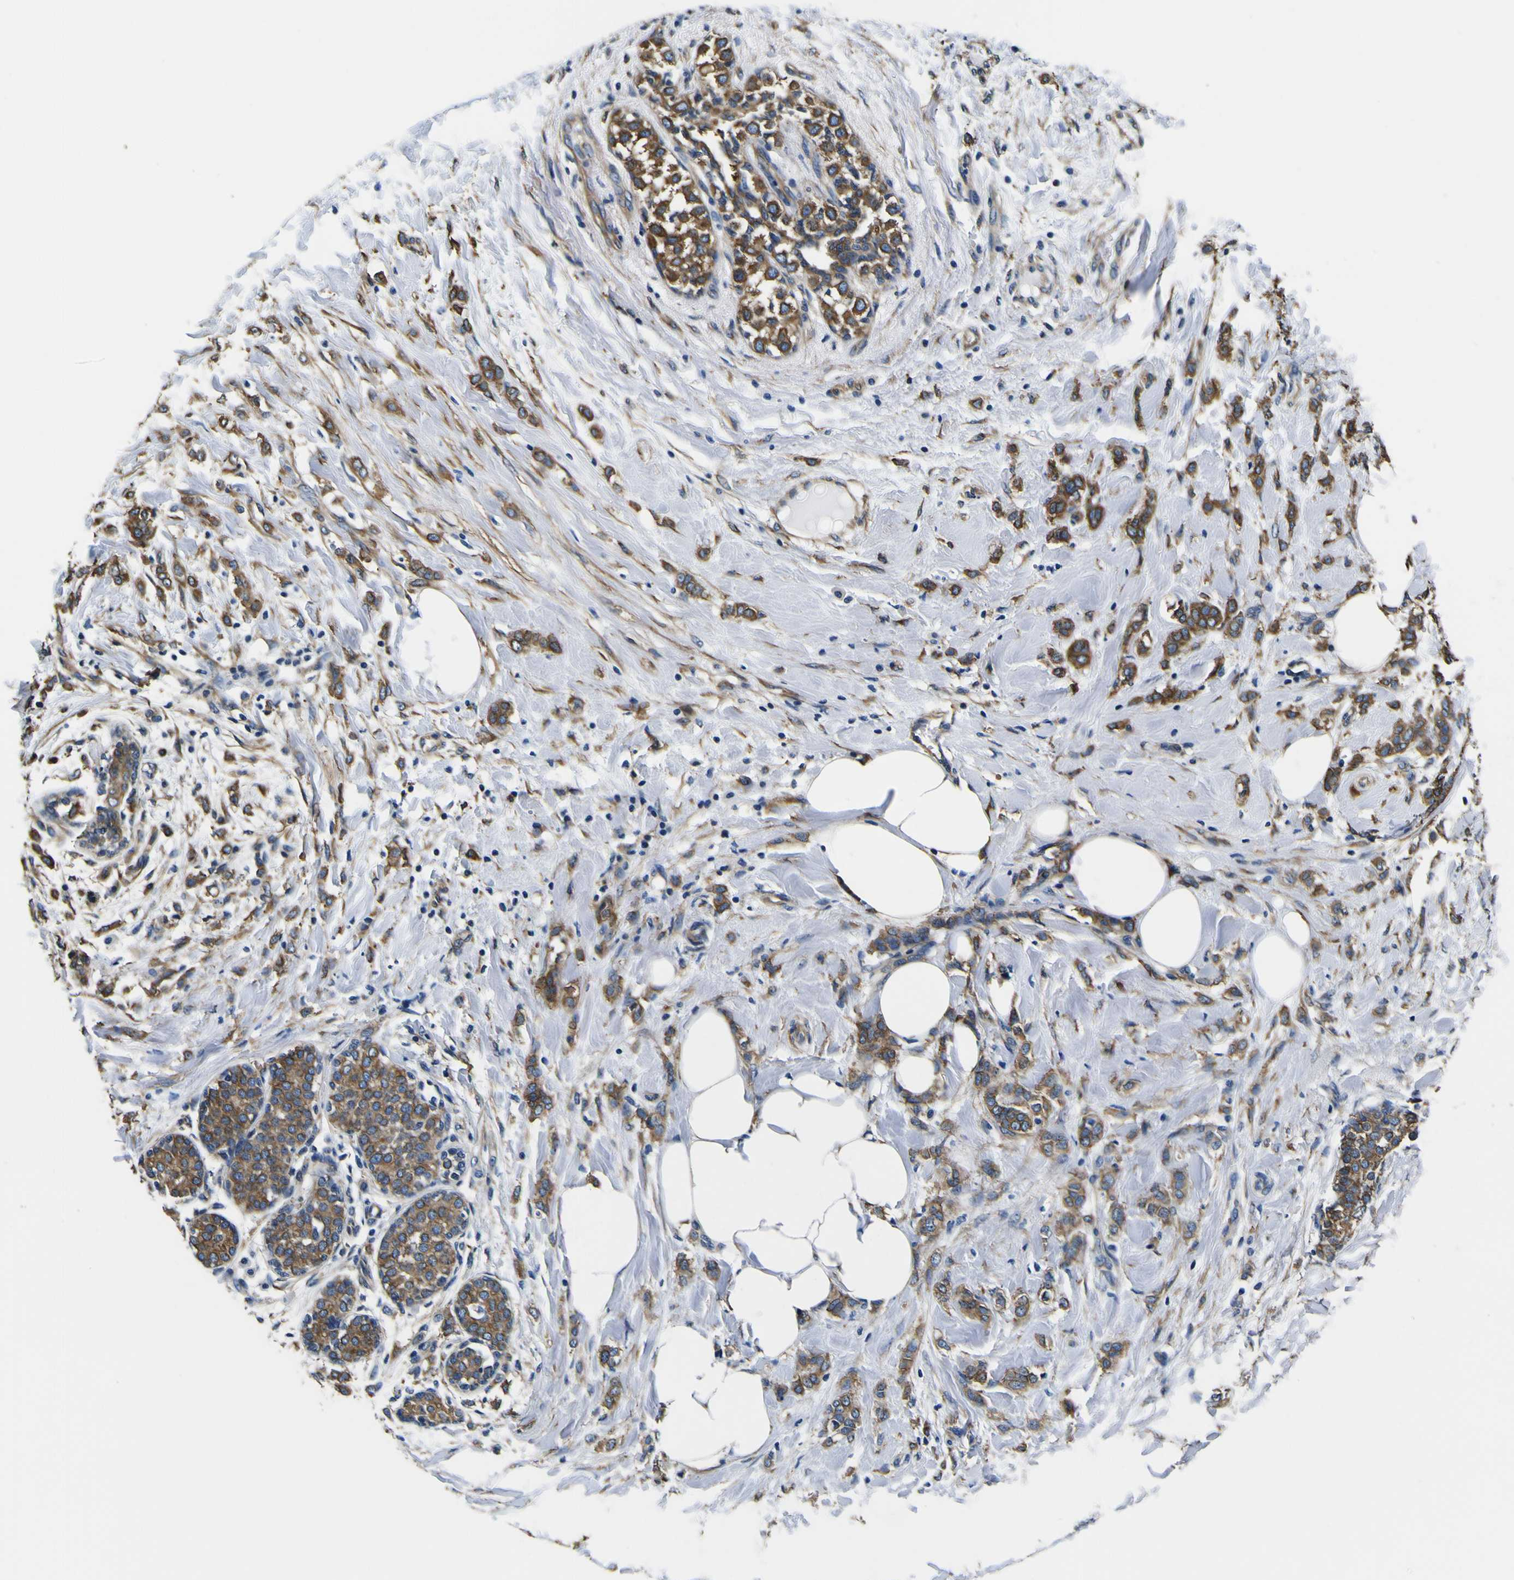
{"staining": {"intensity": "moderate", "quantity": ">75%", "location": "cytoplasmic/membranous"}, "tissue": "breast cancer", "cell_type": "Tumor cells", "image_type": "cancer", "snomed": [{"axis": "morphology", "description": "Lobular carcinoma, in situ"}, {"axis": "morphology", "description": "Lobular carcinoma"}, {"axis": "topography", "description": "Breast"}], "caption": "Immunohistochemistry (IHC) of breast cancer (lobular carcinoma in situ) displays medium levels of moderate cytoplasmic/membranous expression in about >75% of tumor cells.", "gene": "TUBA1B", "patient": {"sex": "female", "age": 41}}